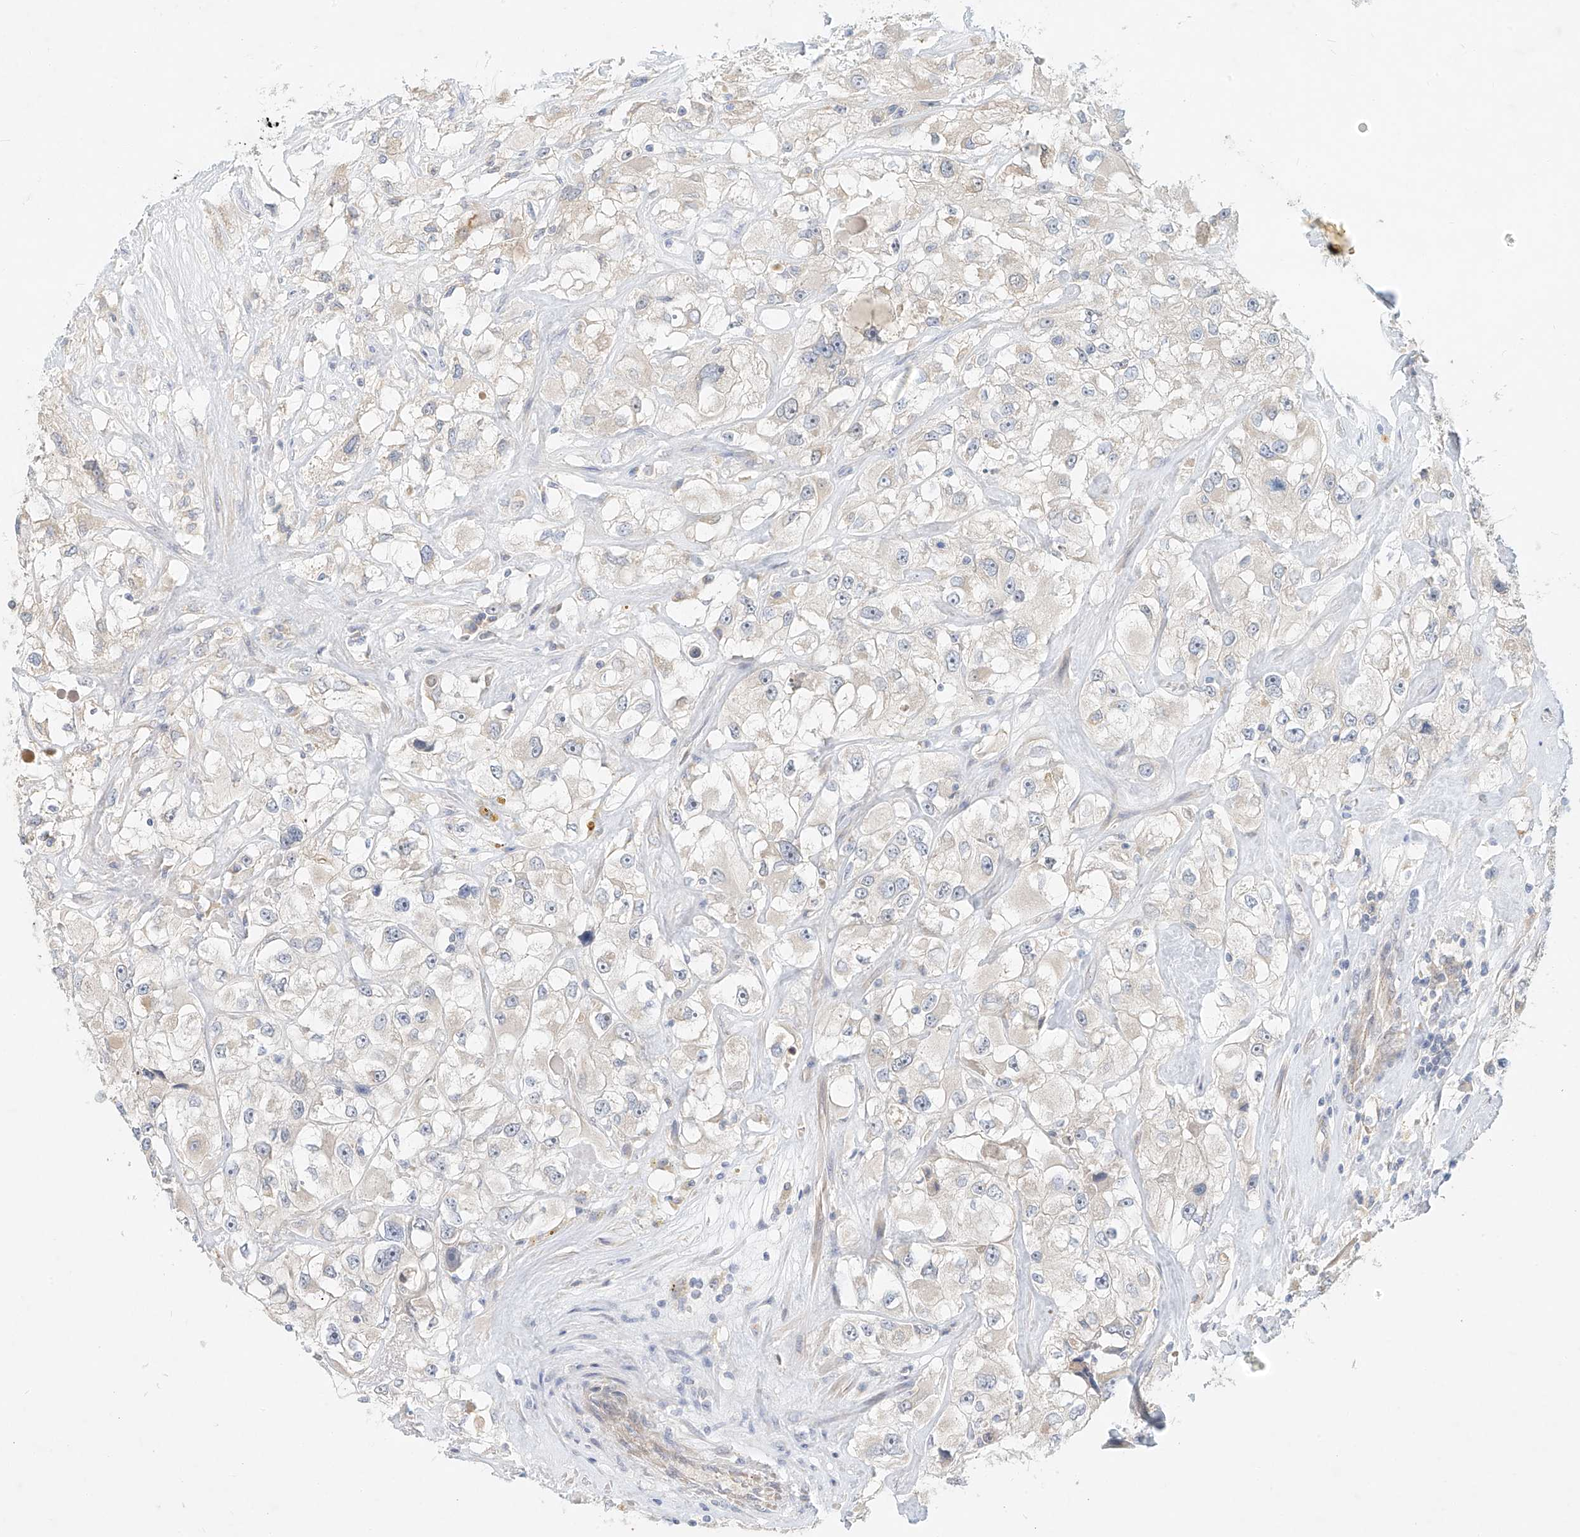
{"staining": {"intensity": "negative", "quantity": "none", "location": "none"}, "tissue": "renal cancer", "cell_type": "Tumor cells", "image_type": "cancer", "snomed": [{"axis": "morphology", "description": "Adenocarcinoma, NOS"}, {"axis": "topography", "description": "Kidney"}], "caption": "Immunohistochemical staining of renal cancer shows no significant expression in tumor cells.", "gene": "SYTL3", "patient": {"sex": "female", "age": 52}}